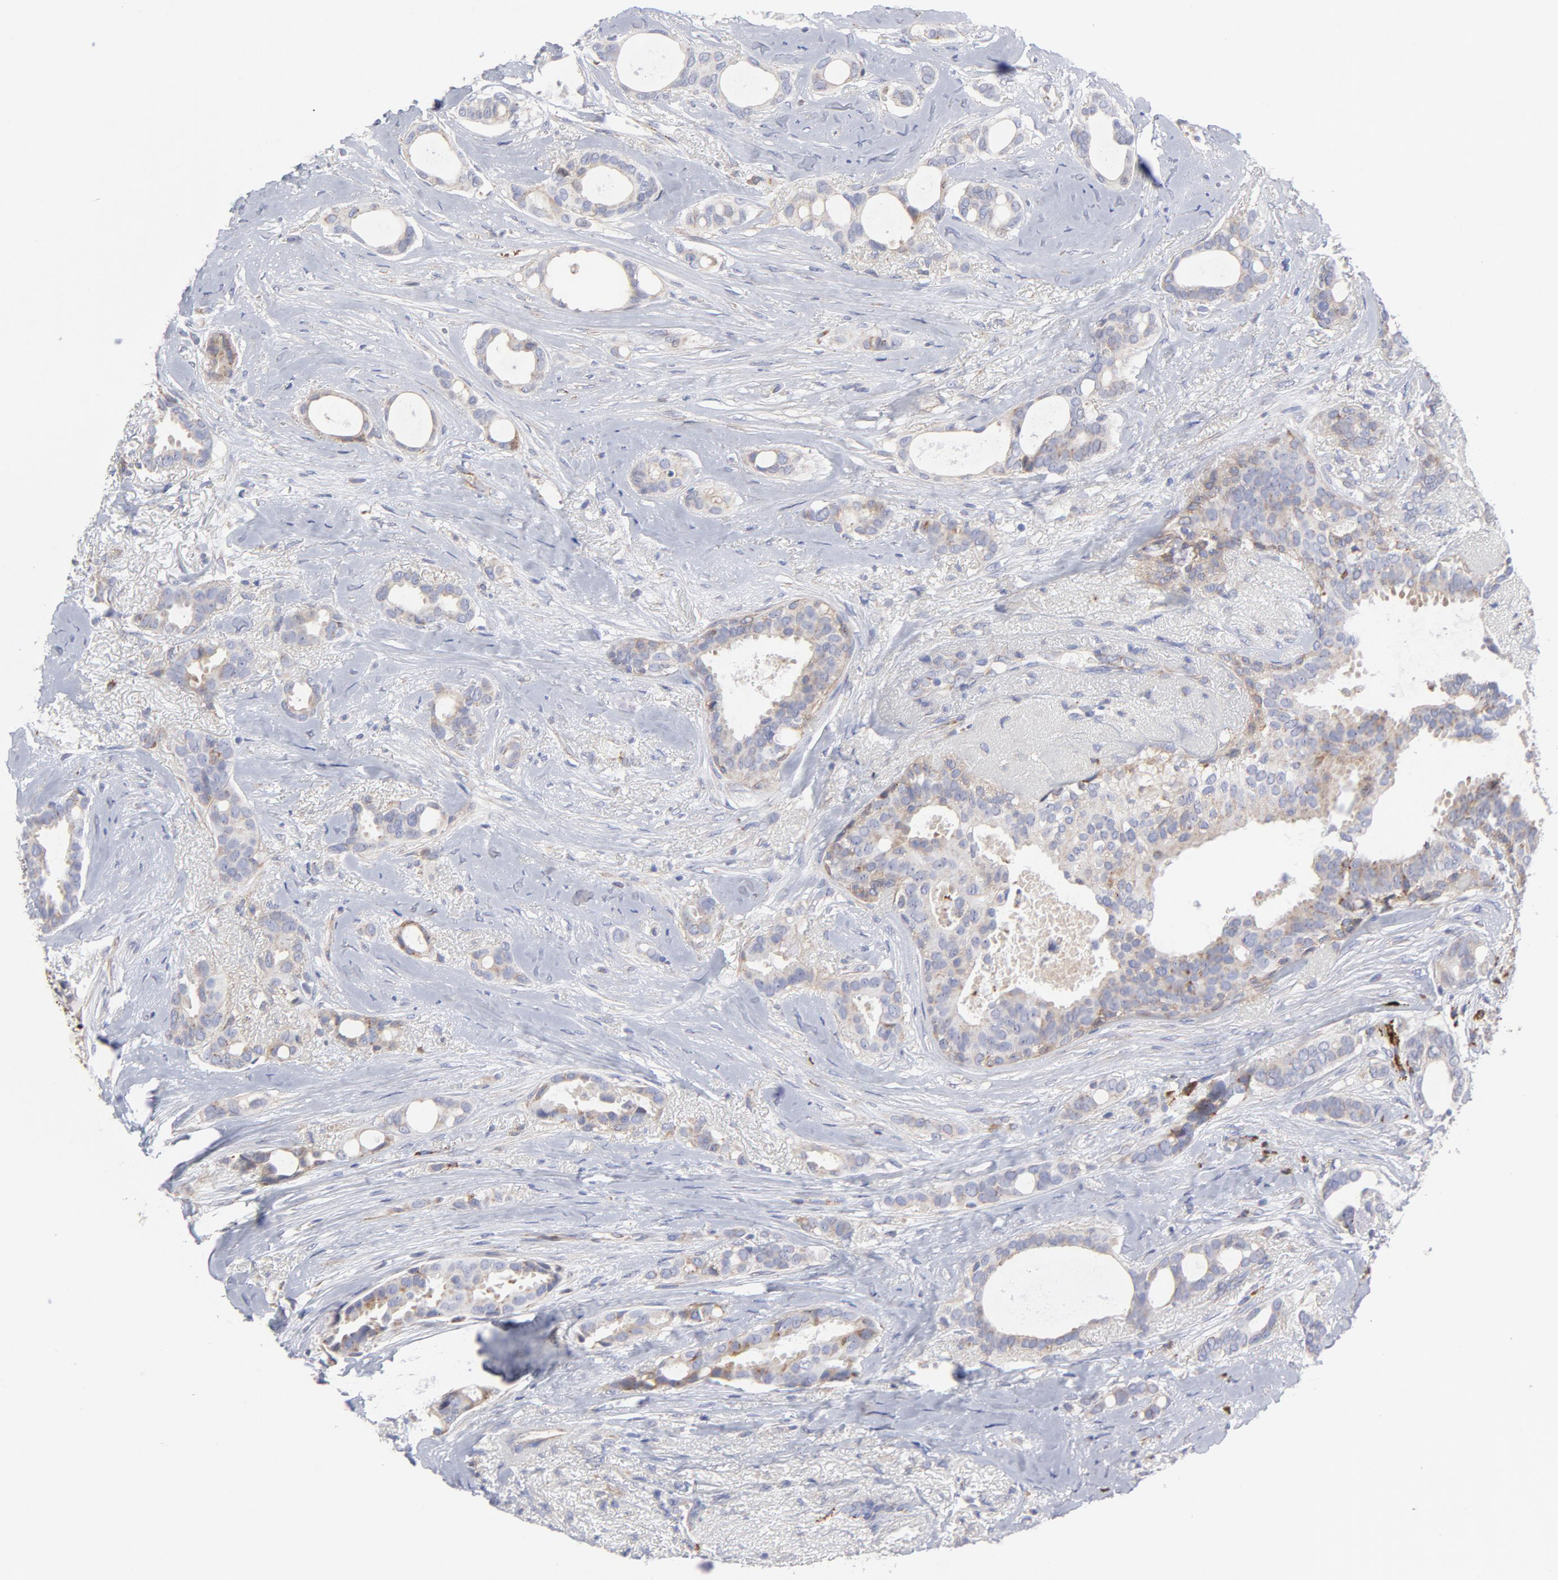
{"staining": {"intensity": "negative", "quantity": "none", "location": "none"}, "tissue": "breast cancer", "cell_type": "Tumor cells", "image_type": "cancer", "snomed": [{"axis": "morphology", "description": "Duct carcinoma"}, {"axis": "topography", "description": "Breast"}], "caption": "Tumor cells are negative for protein expression in human breast intraductal carcinoma. The staining was performed using DAB (3,3'-diaminobenzidine) to visualize the protein expression in brown, while the nuclei were stained in blue with hematoxylin (Magnification: 20x).", "gene": "RAPGEF3", "patient": {"sex": "female", "age": 54}}